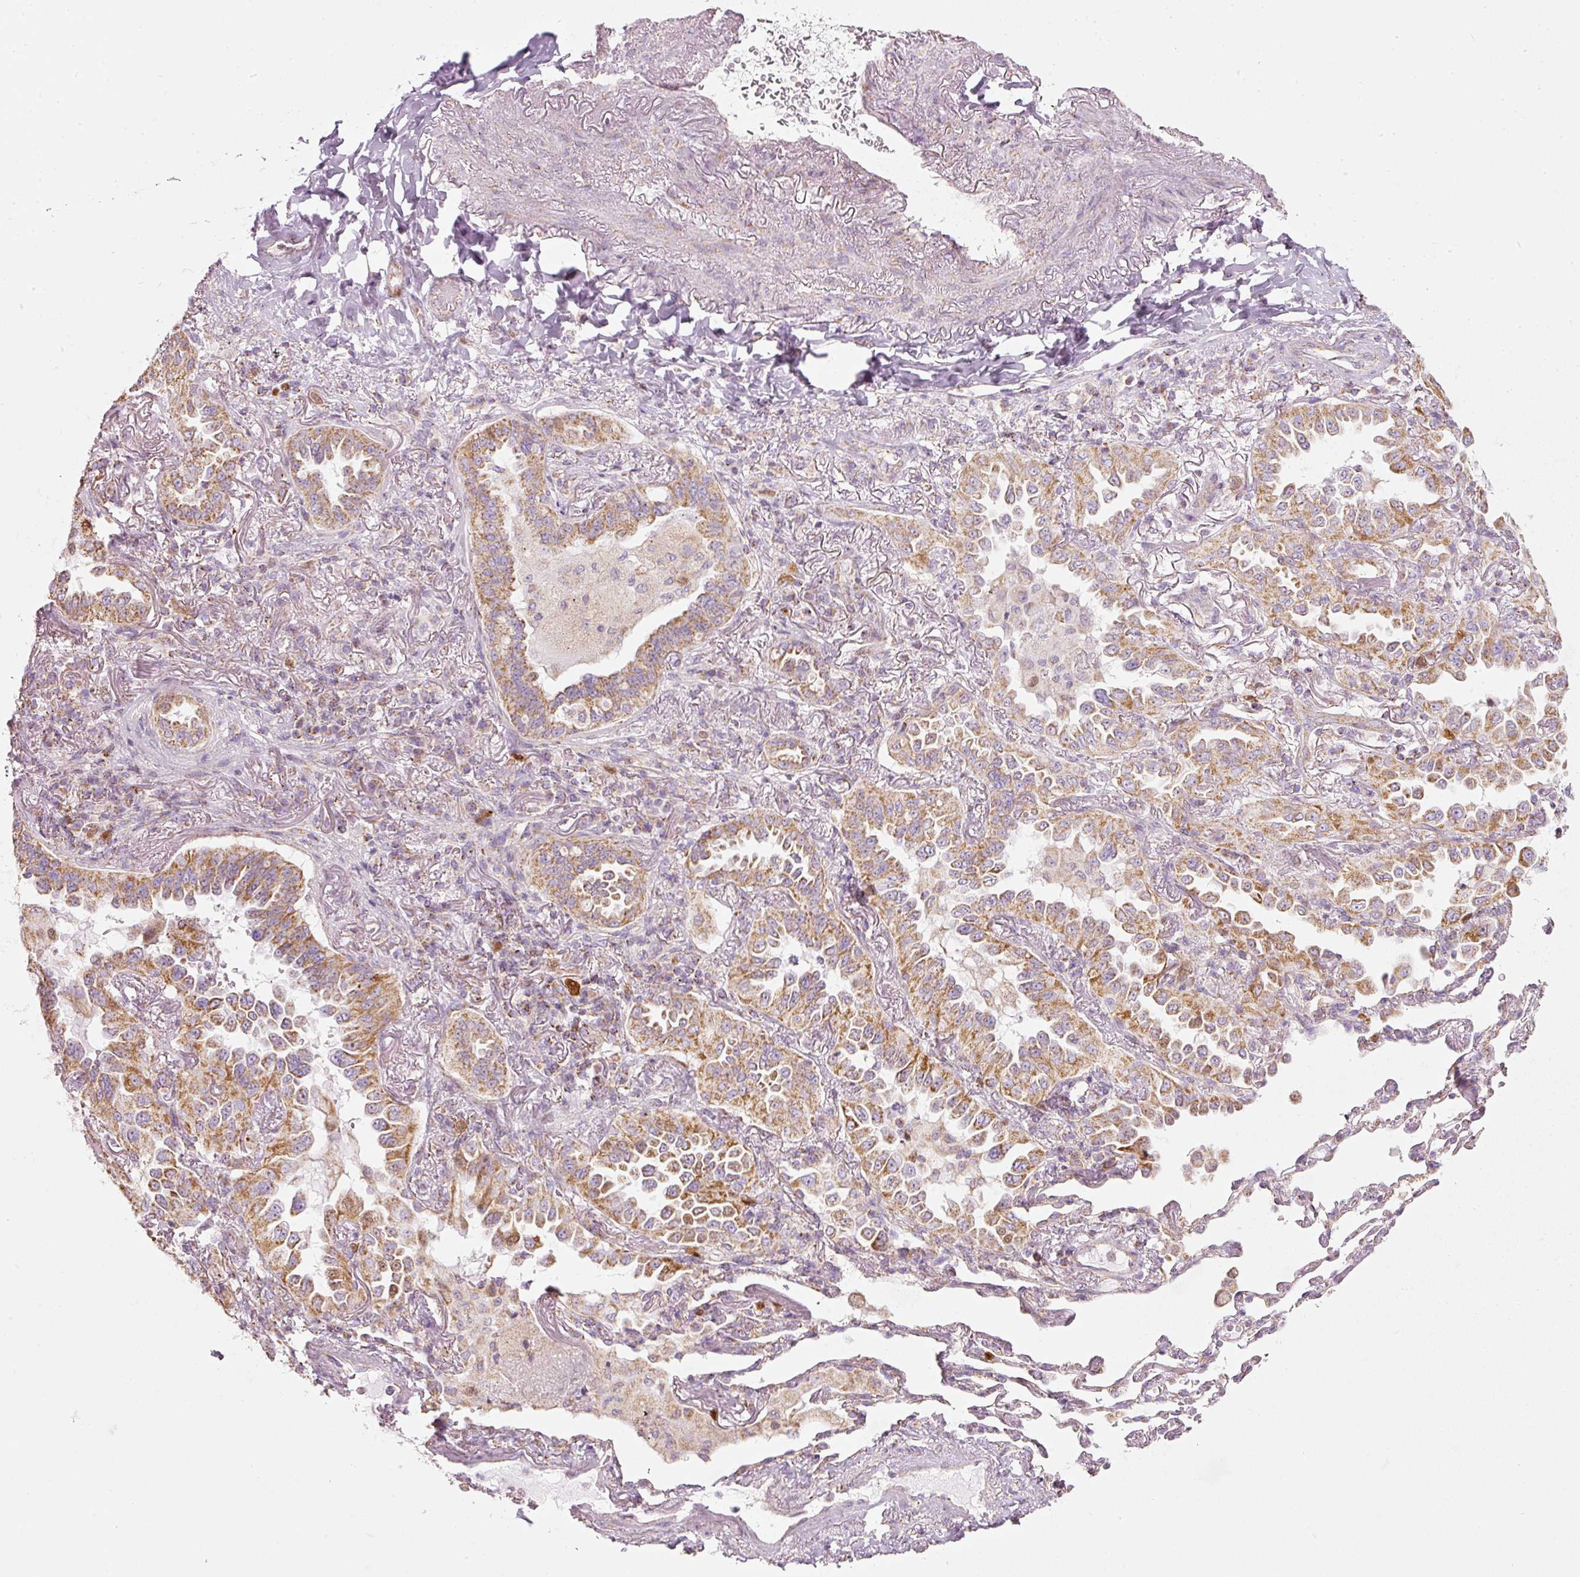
{"staining": {"intensity": "moderate", "quantity": ">75%", "location": "cytoplasmic/membranous,nuclear"}, "tissue": "lung cancer", "cell_type": "Tumor cells", "image_type": "cancer", "snomed": [{"axis": "morphology", "description": "Adenocarcinoma, NOS"}, {"axis": "topography", "description": "Lung"}], "caption": "Protein expression analysis of human lung cancer reveals moderate cytoplasmic/membranous and nuclear expression in about >75% of tumor cells.", "gene": "DUT", "patient": {"sex": "female", "age": 69}}